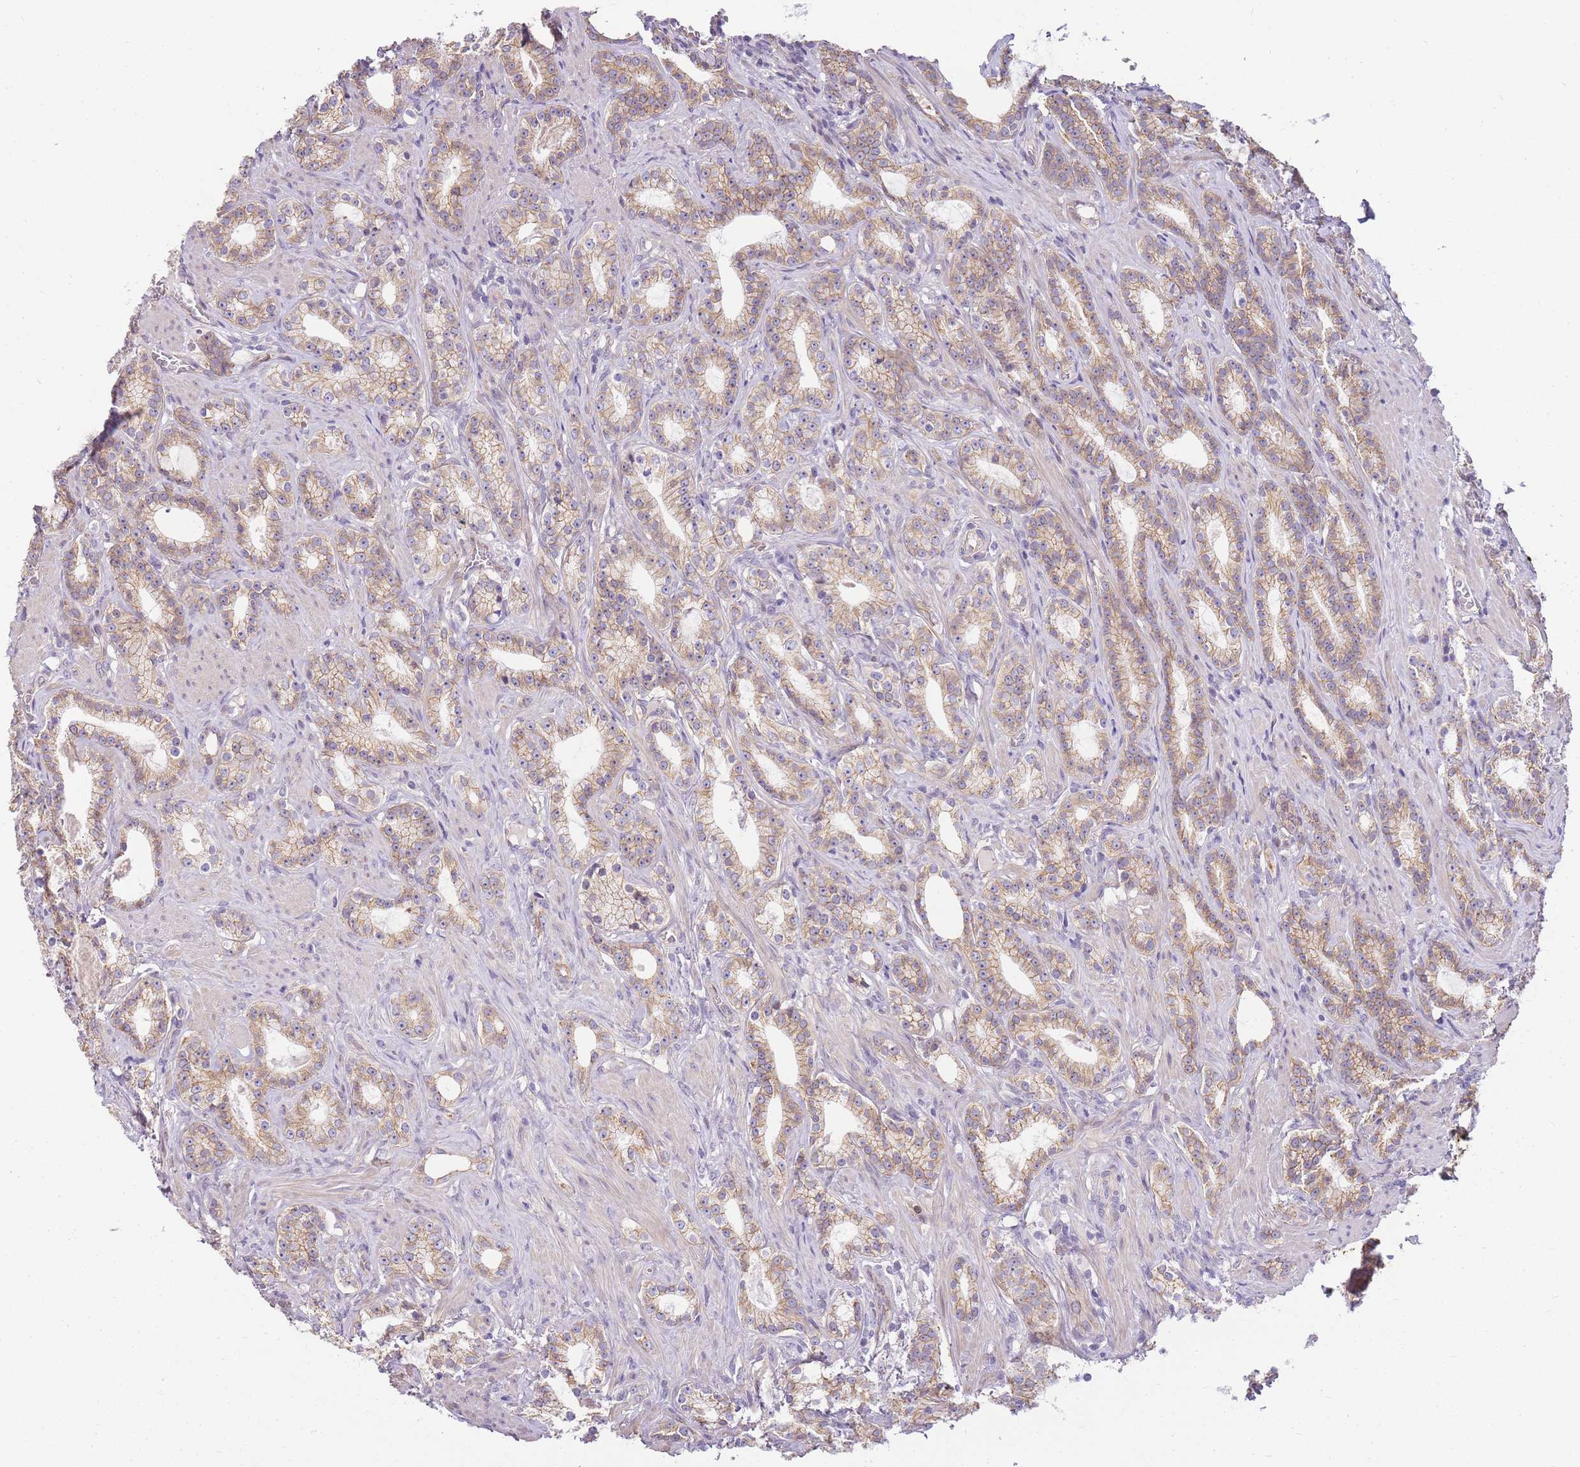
{"staining": {"intensity": "moderate", "quantity": ">75%", "location": "cytoplasmic/membranous"}, "tissue": "prostate cancer", "cell_type": "Tumor cells", "image_type": "cancer", "snomed": [{"axis": "morphology", "description": "Adenocarcinoma, Low grade"}, {"axis": "topography", "description": "Prostate"}], "caption": "Immunohistochemistry of human prostate low-grade adenocarcinoma exhibits medium levels of moderate cytoplasmic/membranous expression in approximately >75% of tumor cells.", "gene": "CLBA1", "patient": {"sex": "male", "age": 71}}